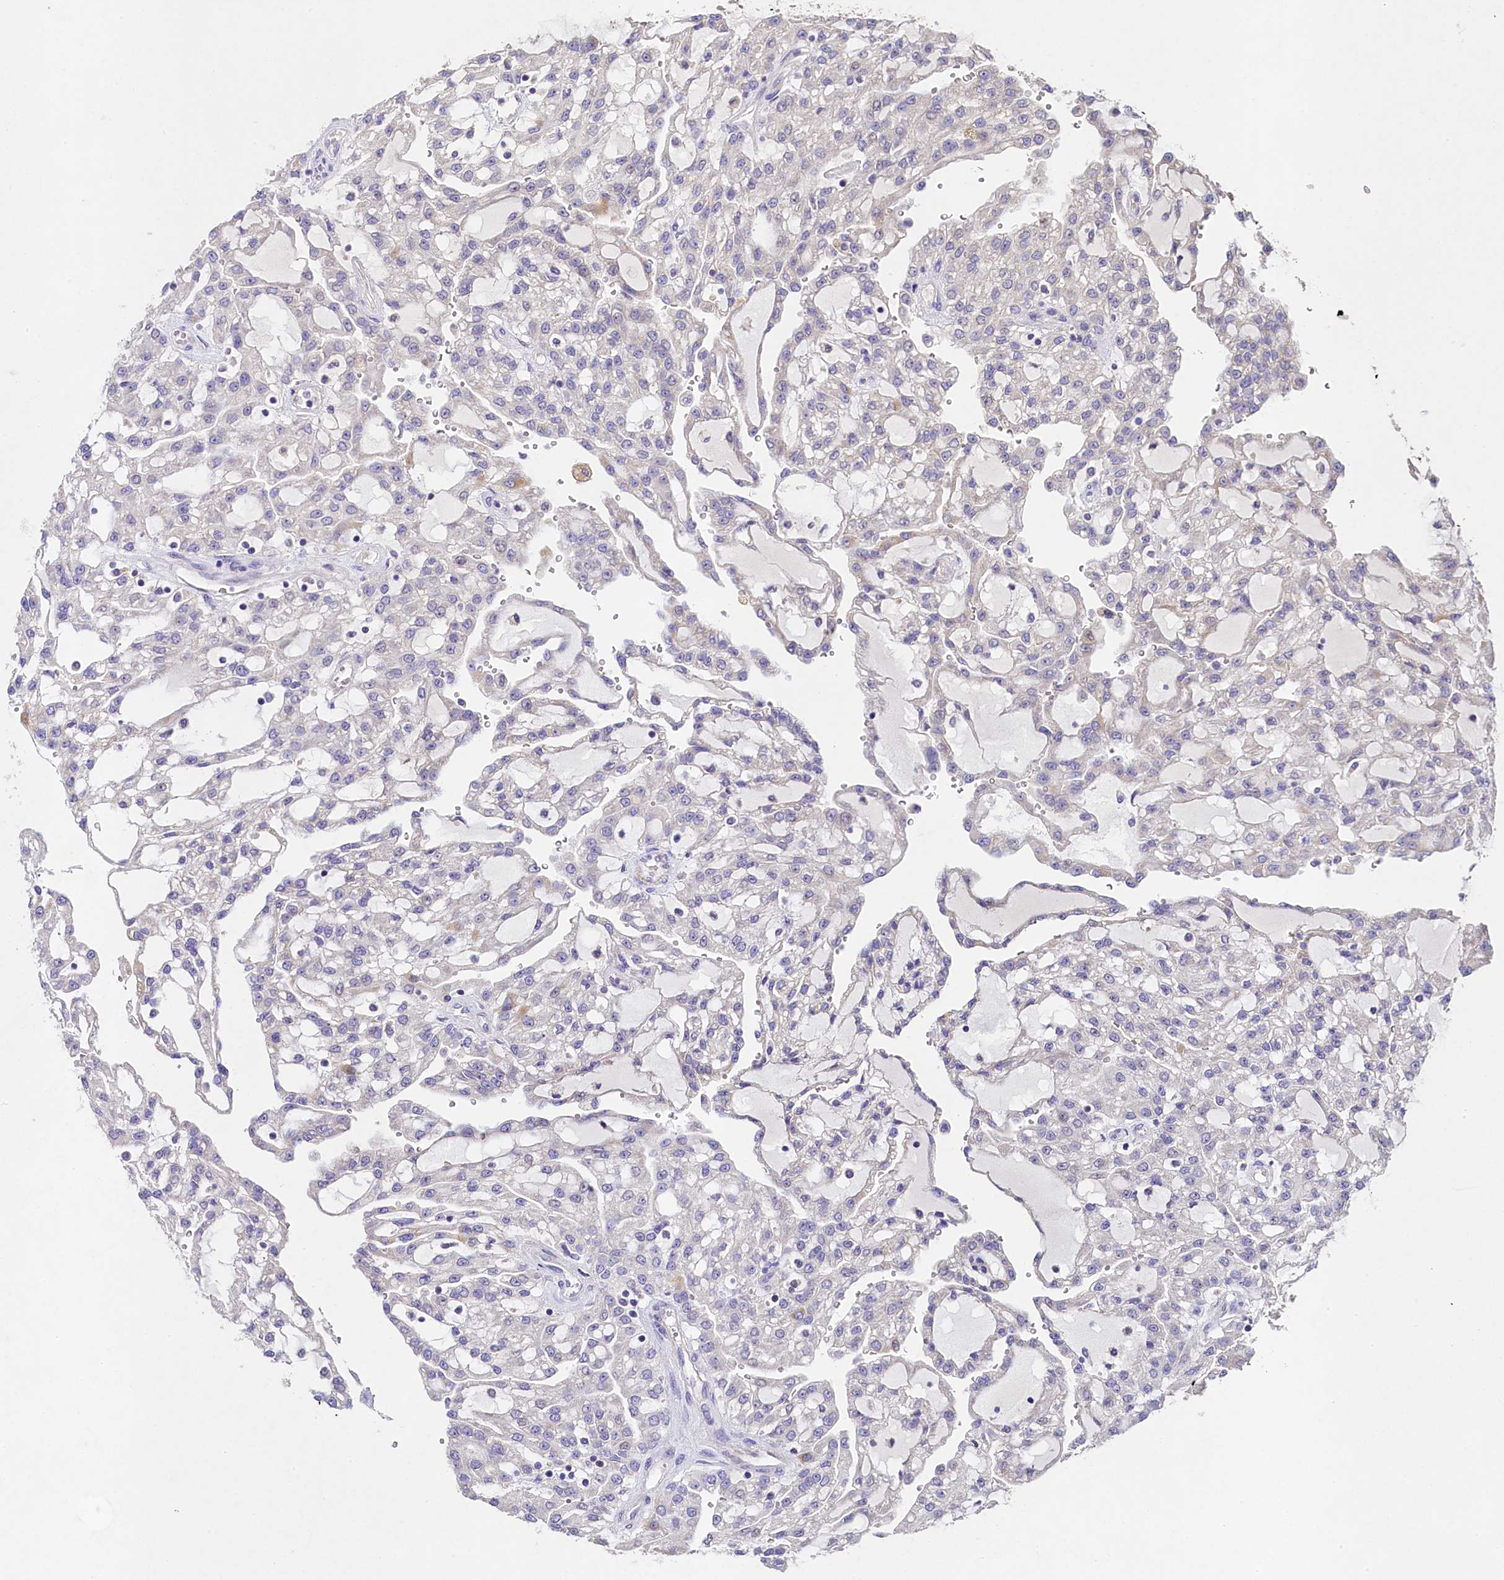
{"staining": {"intensity": "negative", "quantity": "none", "location": "none"}, "tissue": "renal cancer", "cell_type": "Tumor cells", "image_type": "cancer", "snomed": [{"axis": "morphology", "description": "Adenocarcinoma, NOS"}, {"axis": "topography", "description": "Kidney"}], "caption": "Renal cancer (adenocarcinoma) stained for a protein using IHC exhibits no staining tumor cells.", "gene": "FXYD6", "patient": {"sex": "male", "age": 63}}